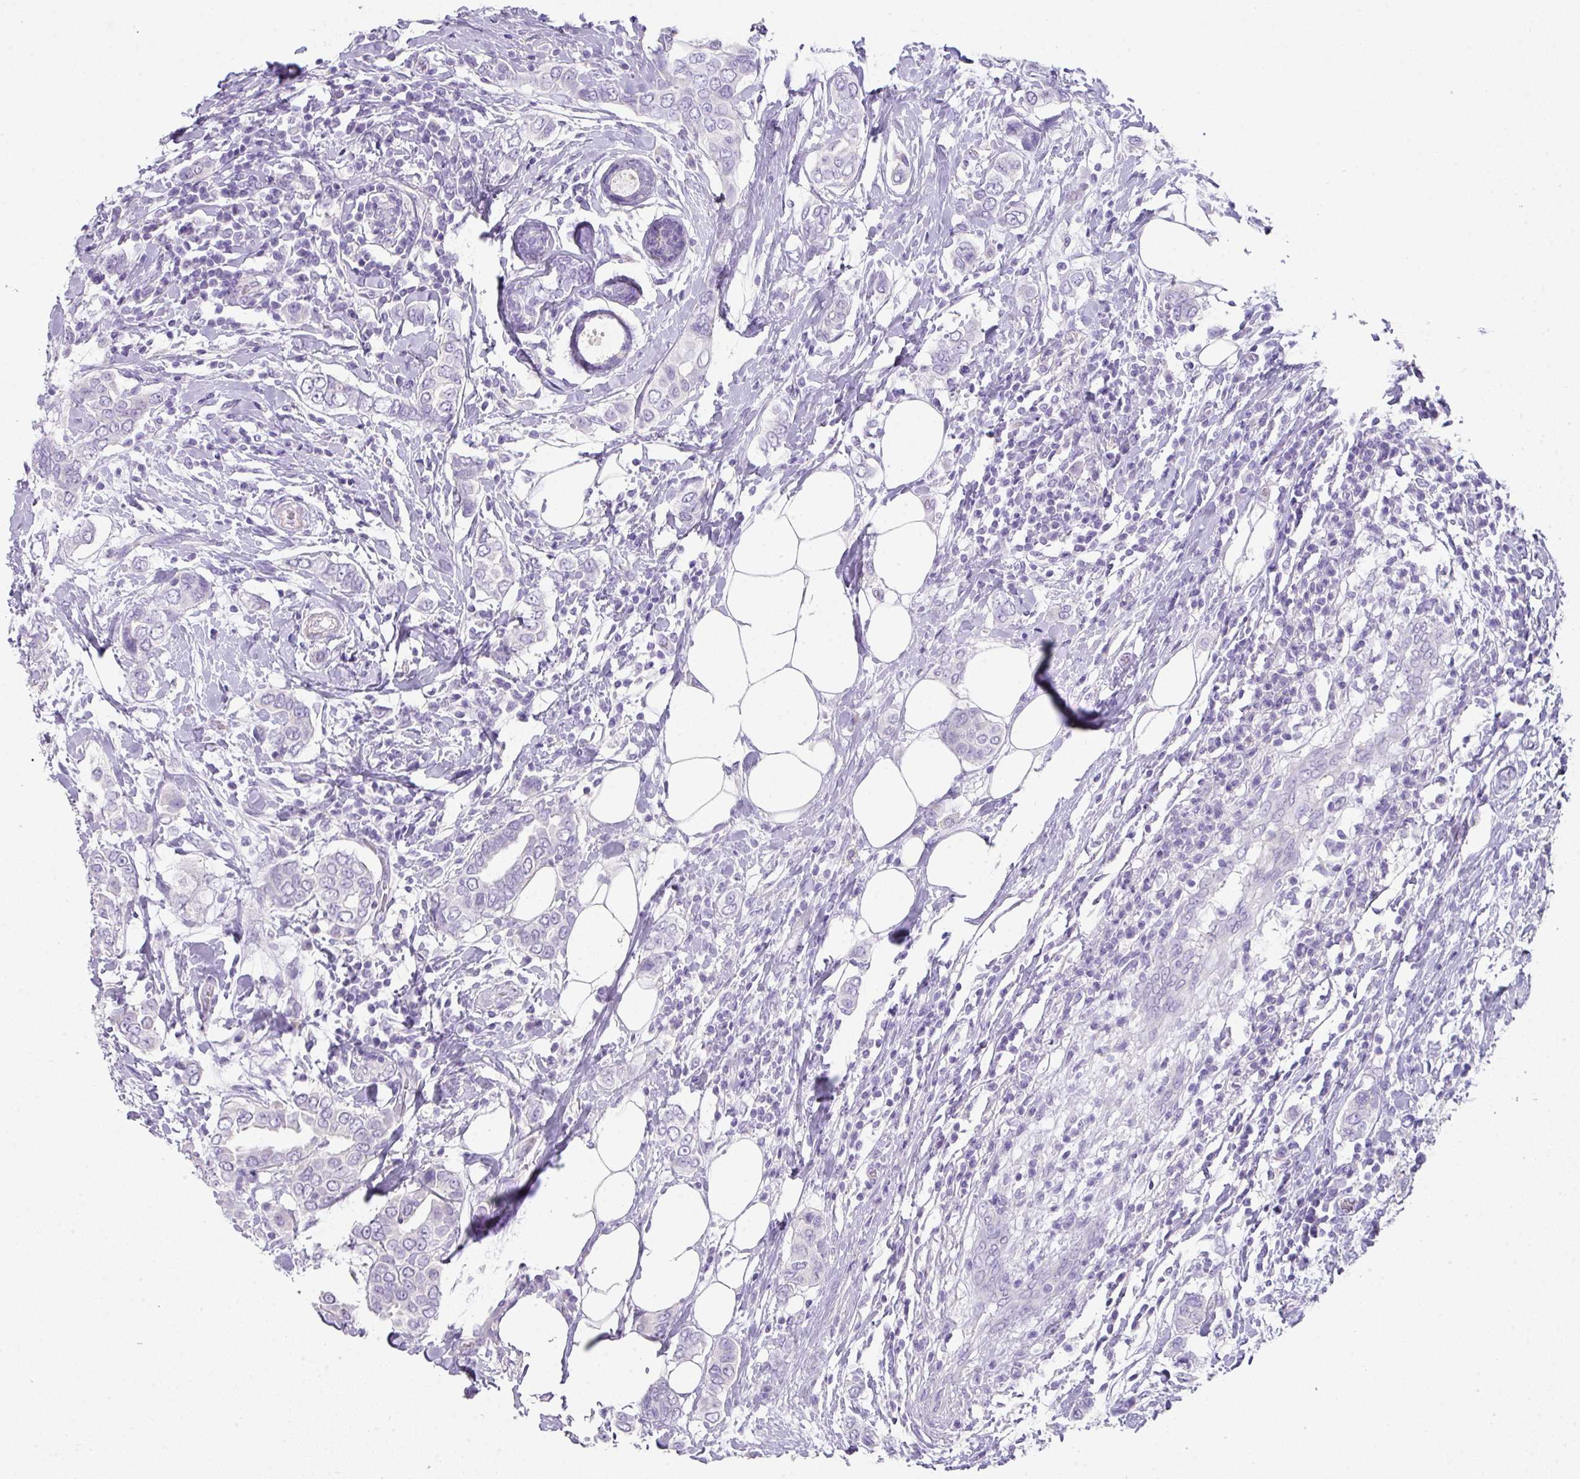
{"staining": {"intensity": "negative", "quantity": "none", "location": "none"}, "tissue": "breast cancer", "cell_type": "Tumor cells", "image_type": "cancer", "snomed": [{"axis": "morphology", "description": "Lobular carcinoma"}, {"axis": "topography", "description": "Breast"}], "caption": "A photomicrograph of breast cancer stained for a protein displays no brown staining in tumor cells.", "gene": "GLI4", "patient": {"sex": "female", "age": 51}}